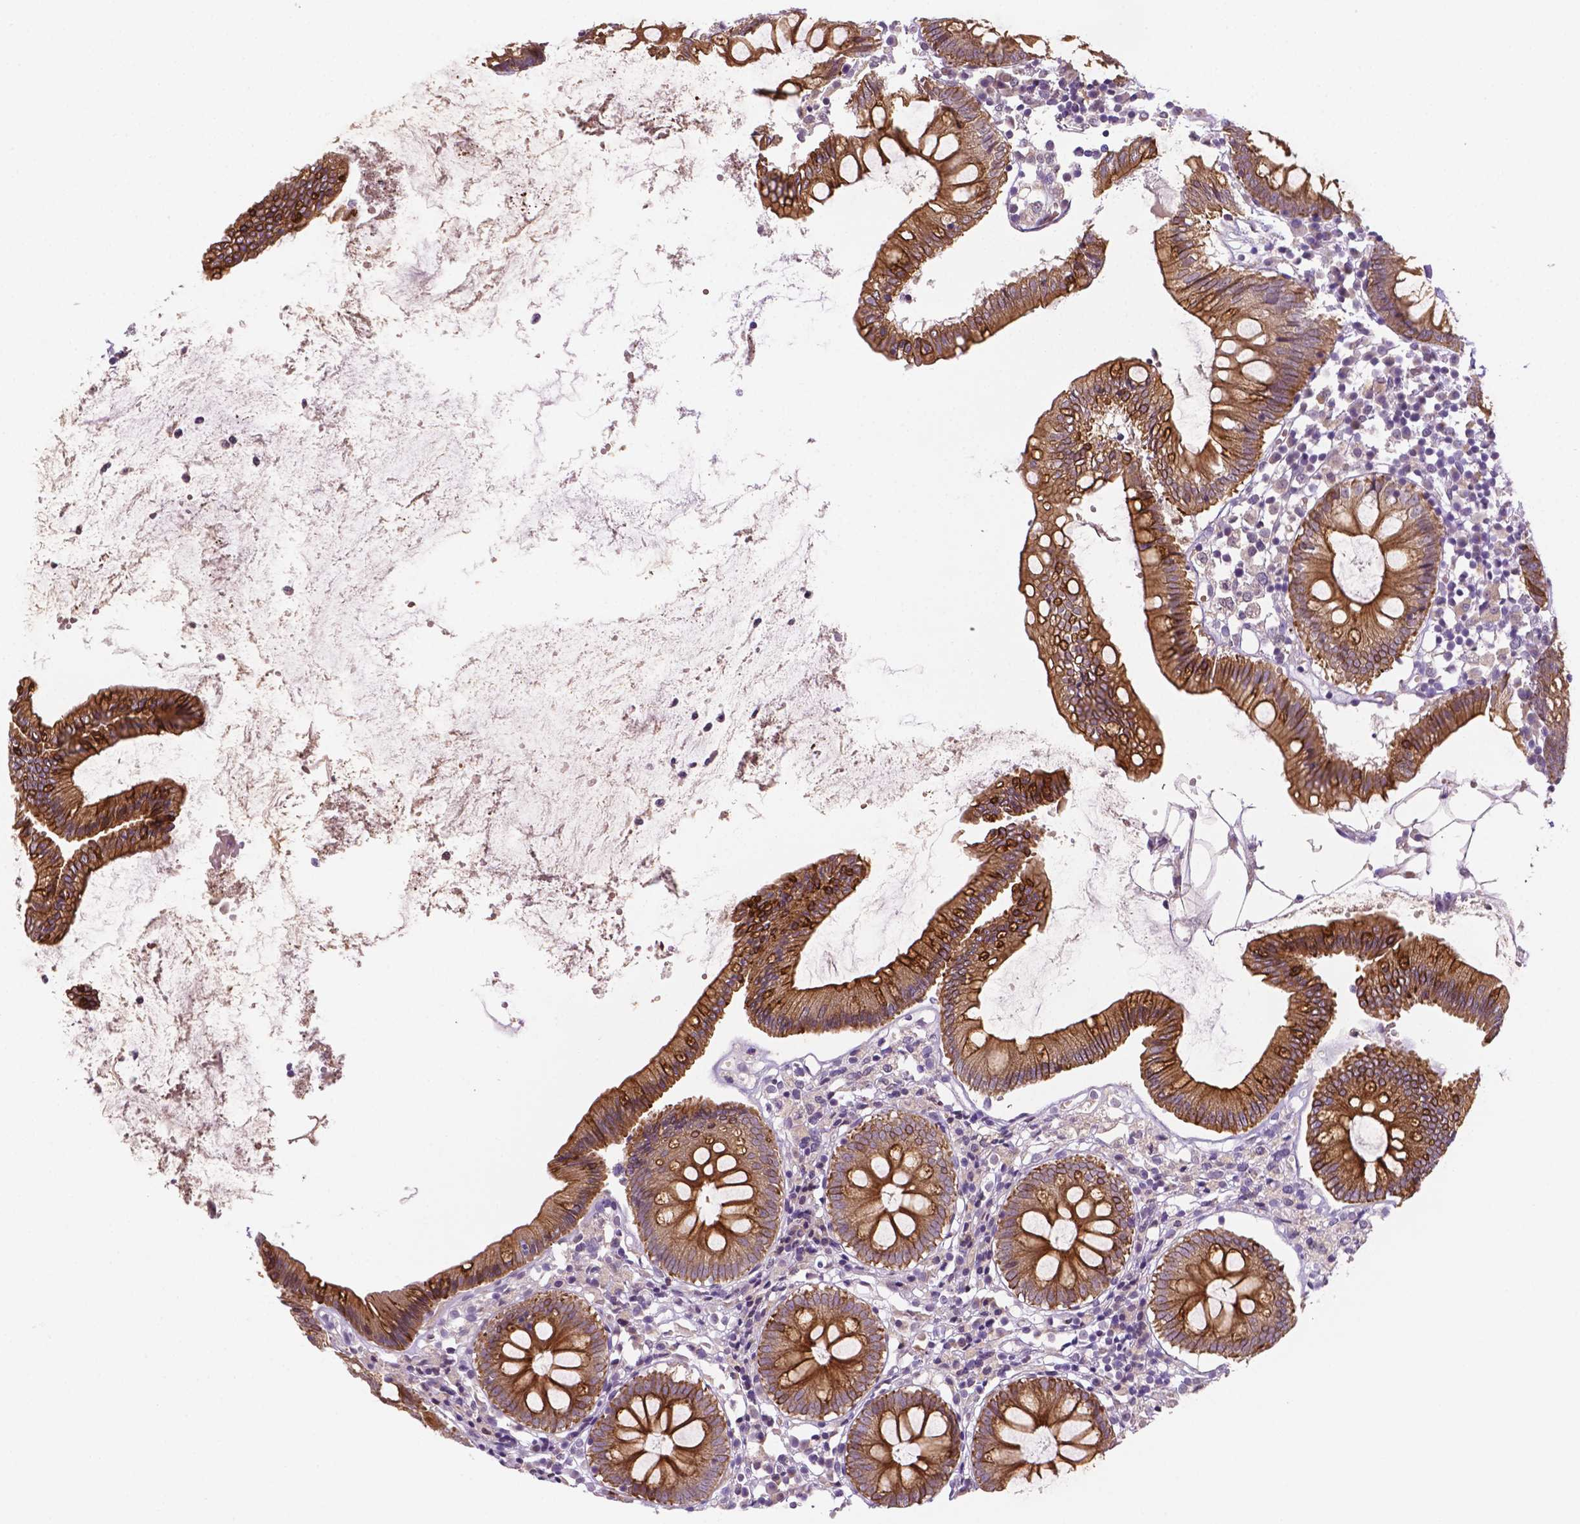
{"staining": {"intensity": "negative", "quantity": "none", "location": "none"}, "tissue": "colon", "cell_type": "Endothelial cells", "image_type": "normal", "snomed": [{"axis": "morphology", "description": "Normal tissue, NOS"}, {"axis": "morphology", "description": "Adenocarcinoma, NOS"}, {"axis": "topography", "description": "Colon"}], "caption": "The immunohistochemistry image has no significant positivity in endothelial cells of colon.", "gene": "SHLD3", "patient": {"sex": "male", "age": 83}}